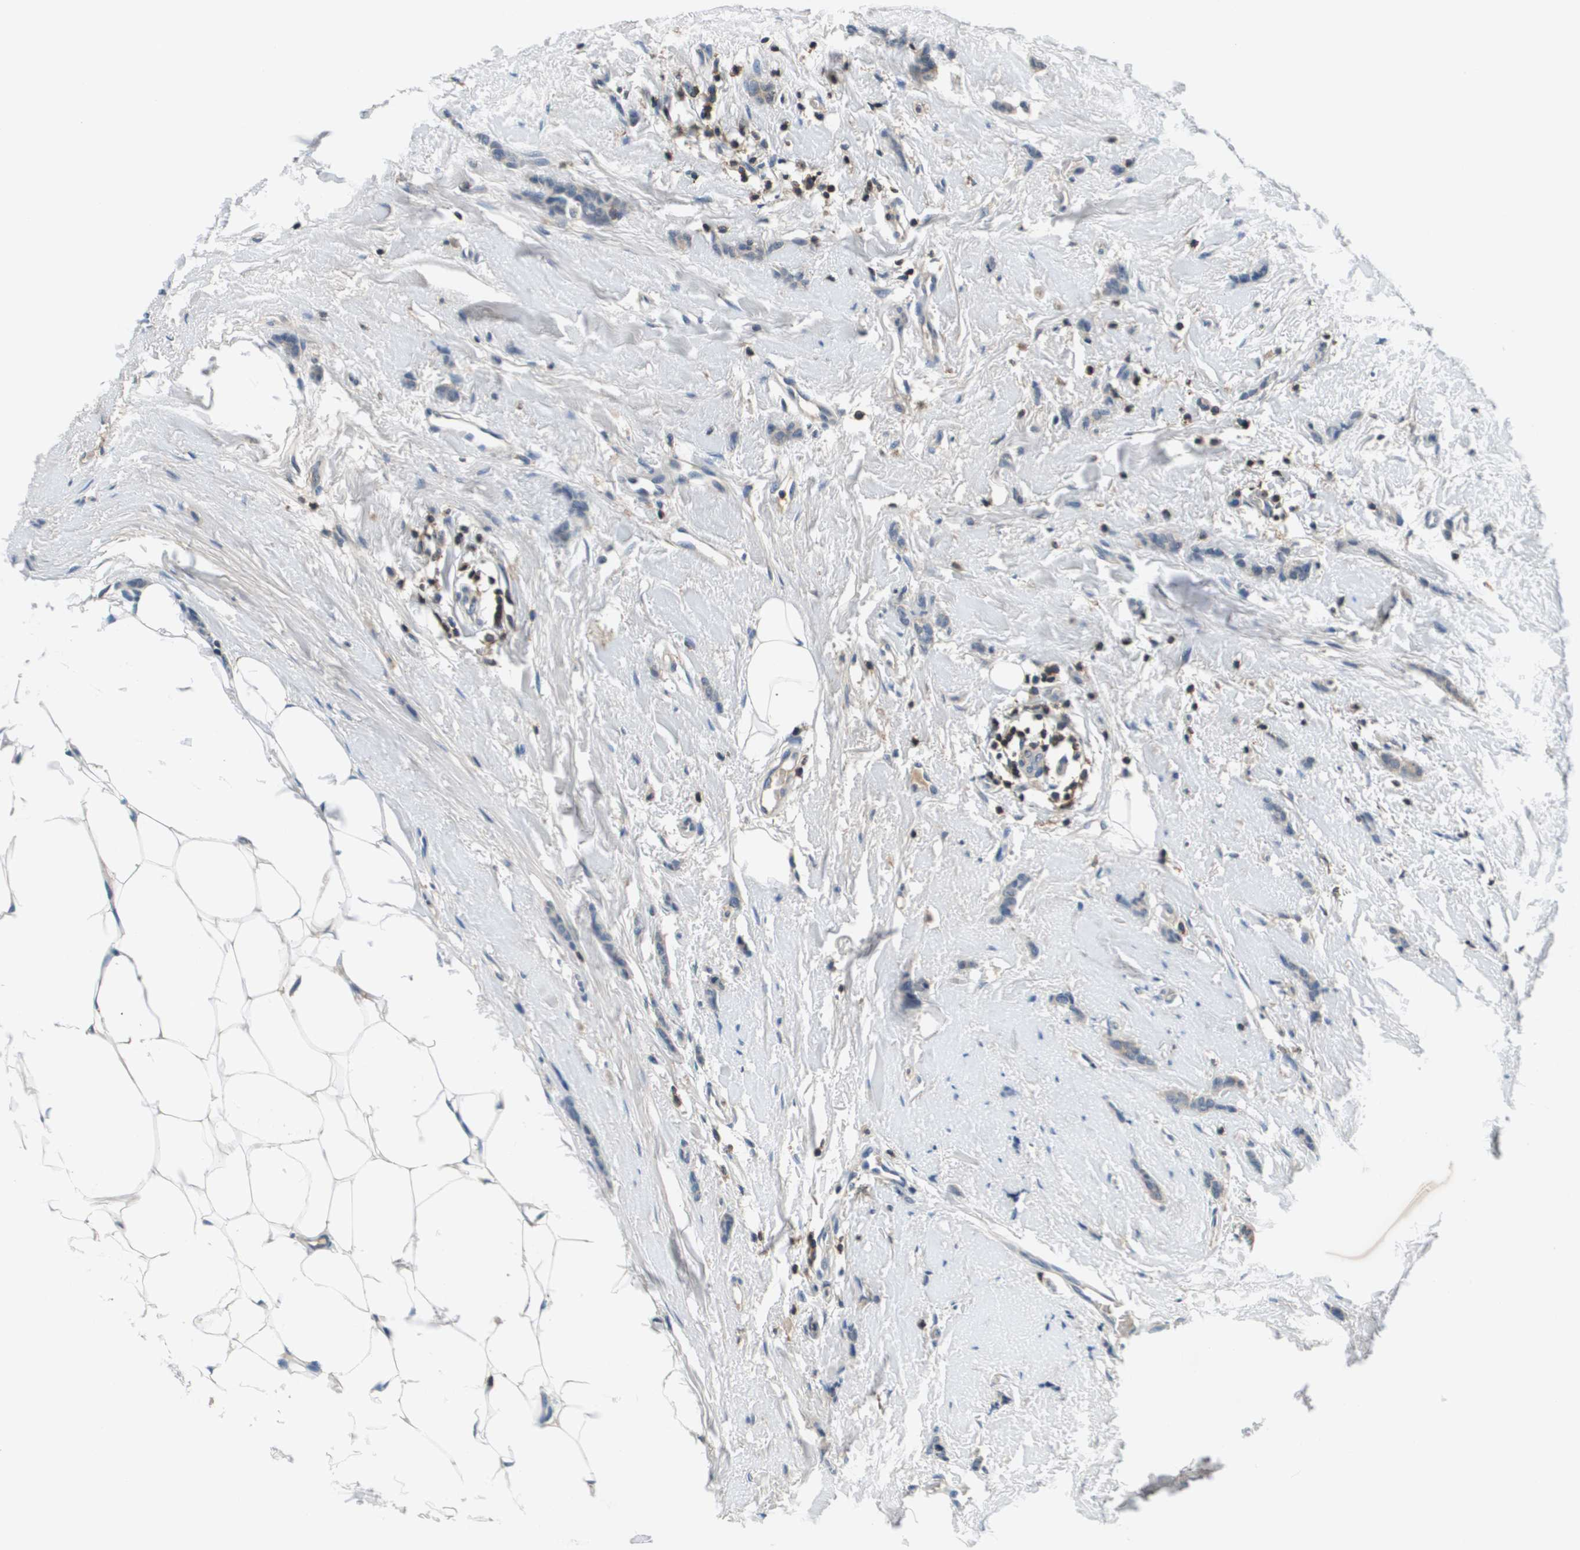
{"staining": {"intensity": "negative", "quantity": "none", "location": "none"}, "tissue": "breast cancer", "cell_type": "Tumor cells", "image_type": "cancer", "snomed": [{"axis": "morphology", "description": "Lobular carcinoma"}, {"axis": "topography", "description": "Skin"}, {"axis": "topography", "description": "Breast"}], "caption": "Tumor cells show no significant positivity in lobular carcinoma (breast).", "gene": "KCNQ5", "patient": {"sex": "female", "age": 46}}